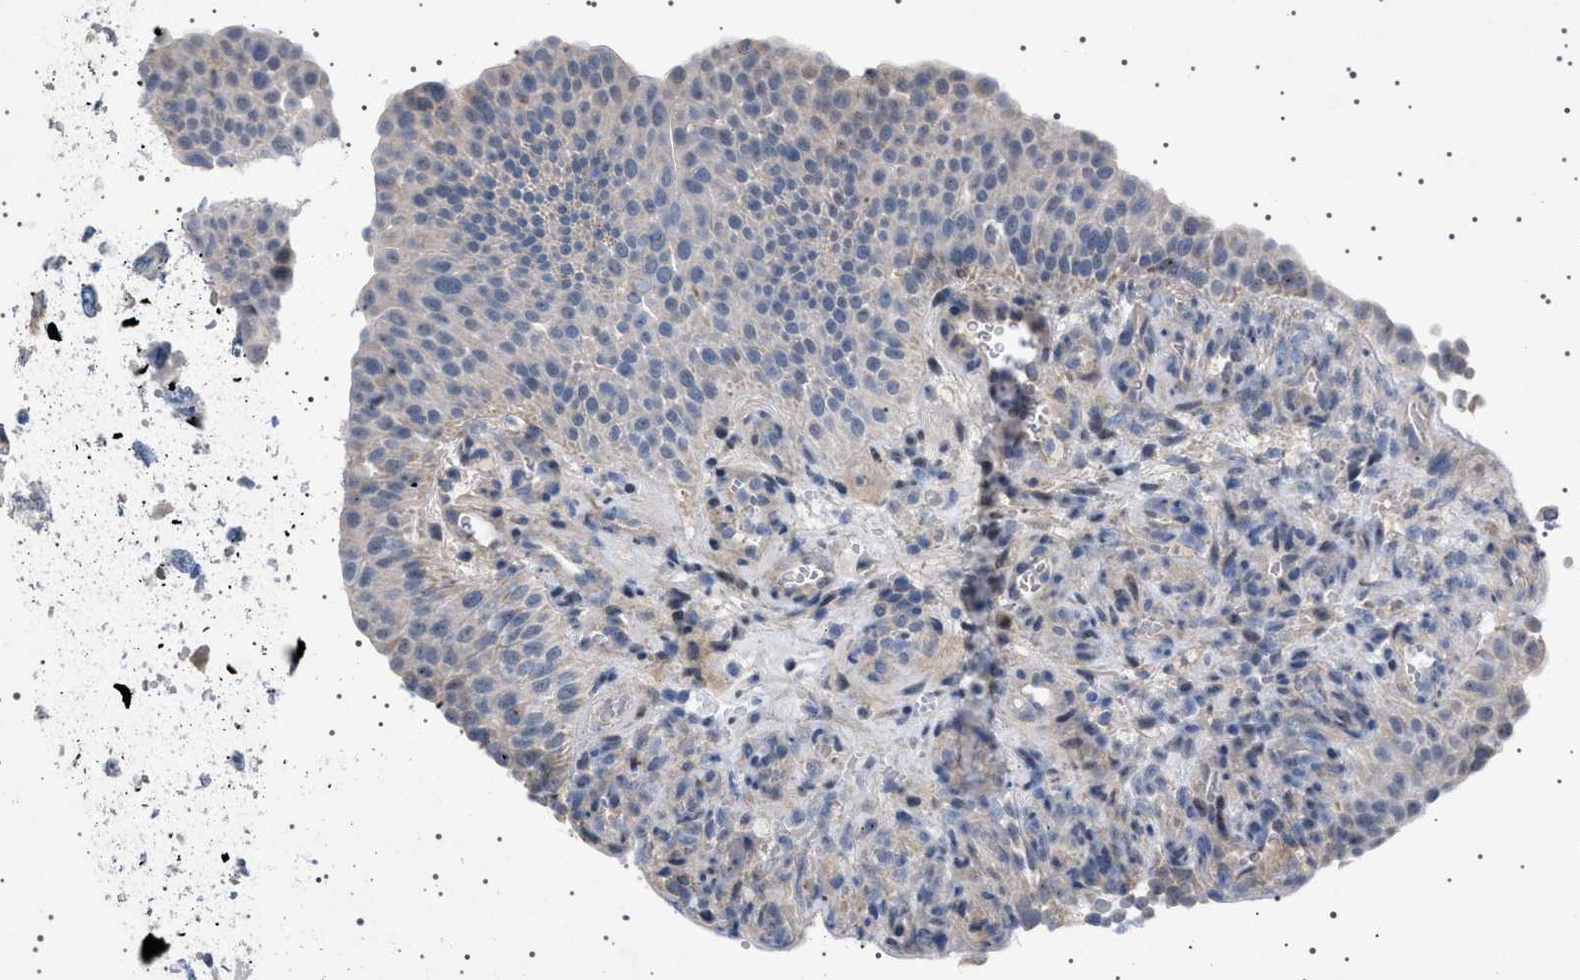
{"staining": {"intensity": "weak", "quantity": "<25%", "location": "cytoplasmic/membranous"}, "tissue": "urothelial cancer", "cell_type": "Tumor cells", "image_type": "cancer", "snomed": [{"axis": "morphology", "description": "Urothelial carcinoma, Low grade"}, {"axis": "morphology", "description": "Urothelial carcinoma, High grade"}, {"axis": "topography", "description": "Urinary bladder"}], "caption": "High power microscopy image of an immunohistochemistry histopathology image of urothelial cancer, revealing no significant staining in tumor cells.", "gene": "HTR1A", "patient": {"sex": "male", "age": 35}}